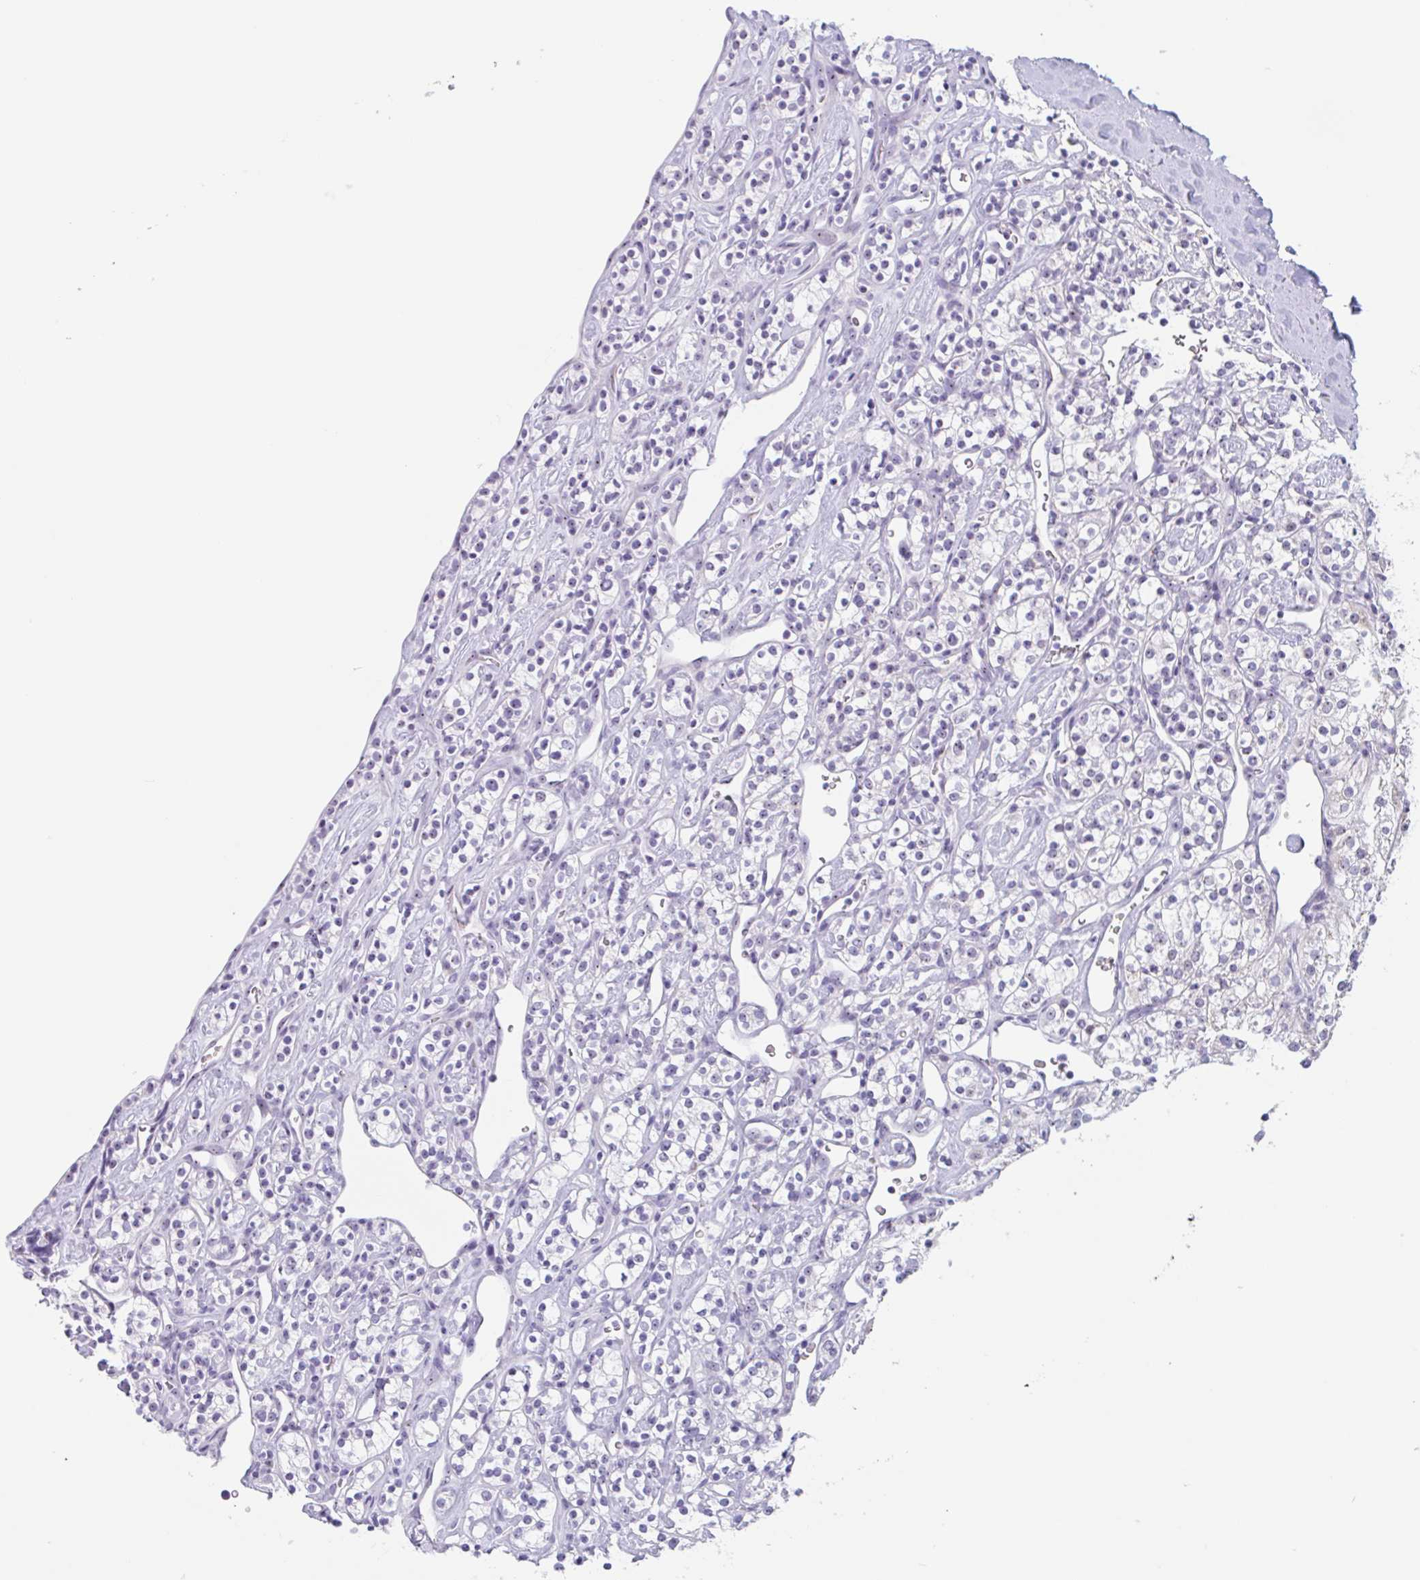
{"staining": {"intensity": "negative", "quantity": "none", "location": "none"}, "tissue": "renal cancer", "cell_type": "Tumor cells", "image_type": "cancer", "snomed": [{"axis": "morphology", "description": "Adenocarcinoma, NOS"}, {"axis": "topography", "description": "Kidney"}], "caption": "An immunohistochemistry (IHC) micrograph of renal cancer (adenocarcinoma) is shown. There is no staining in tumor cells of renal cancer (adenocarcinoma).", "gene": "LENG9", "patient": {"sex": "male", "age": 77}}